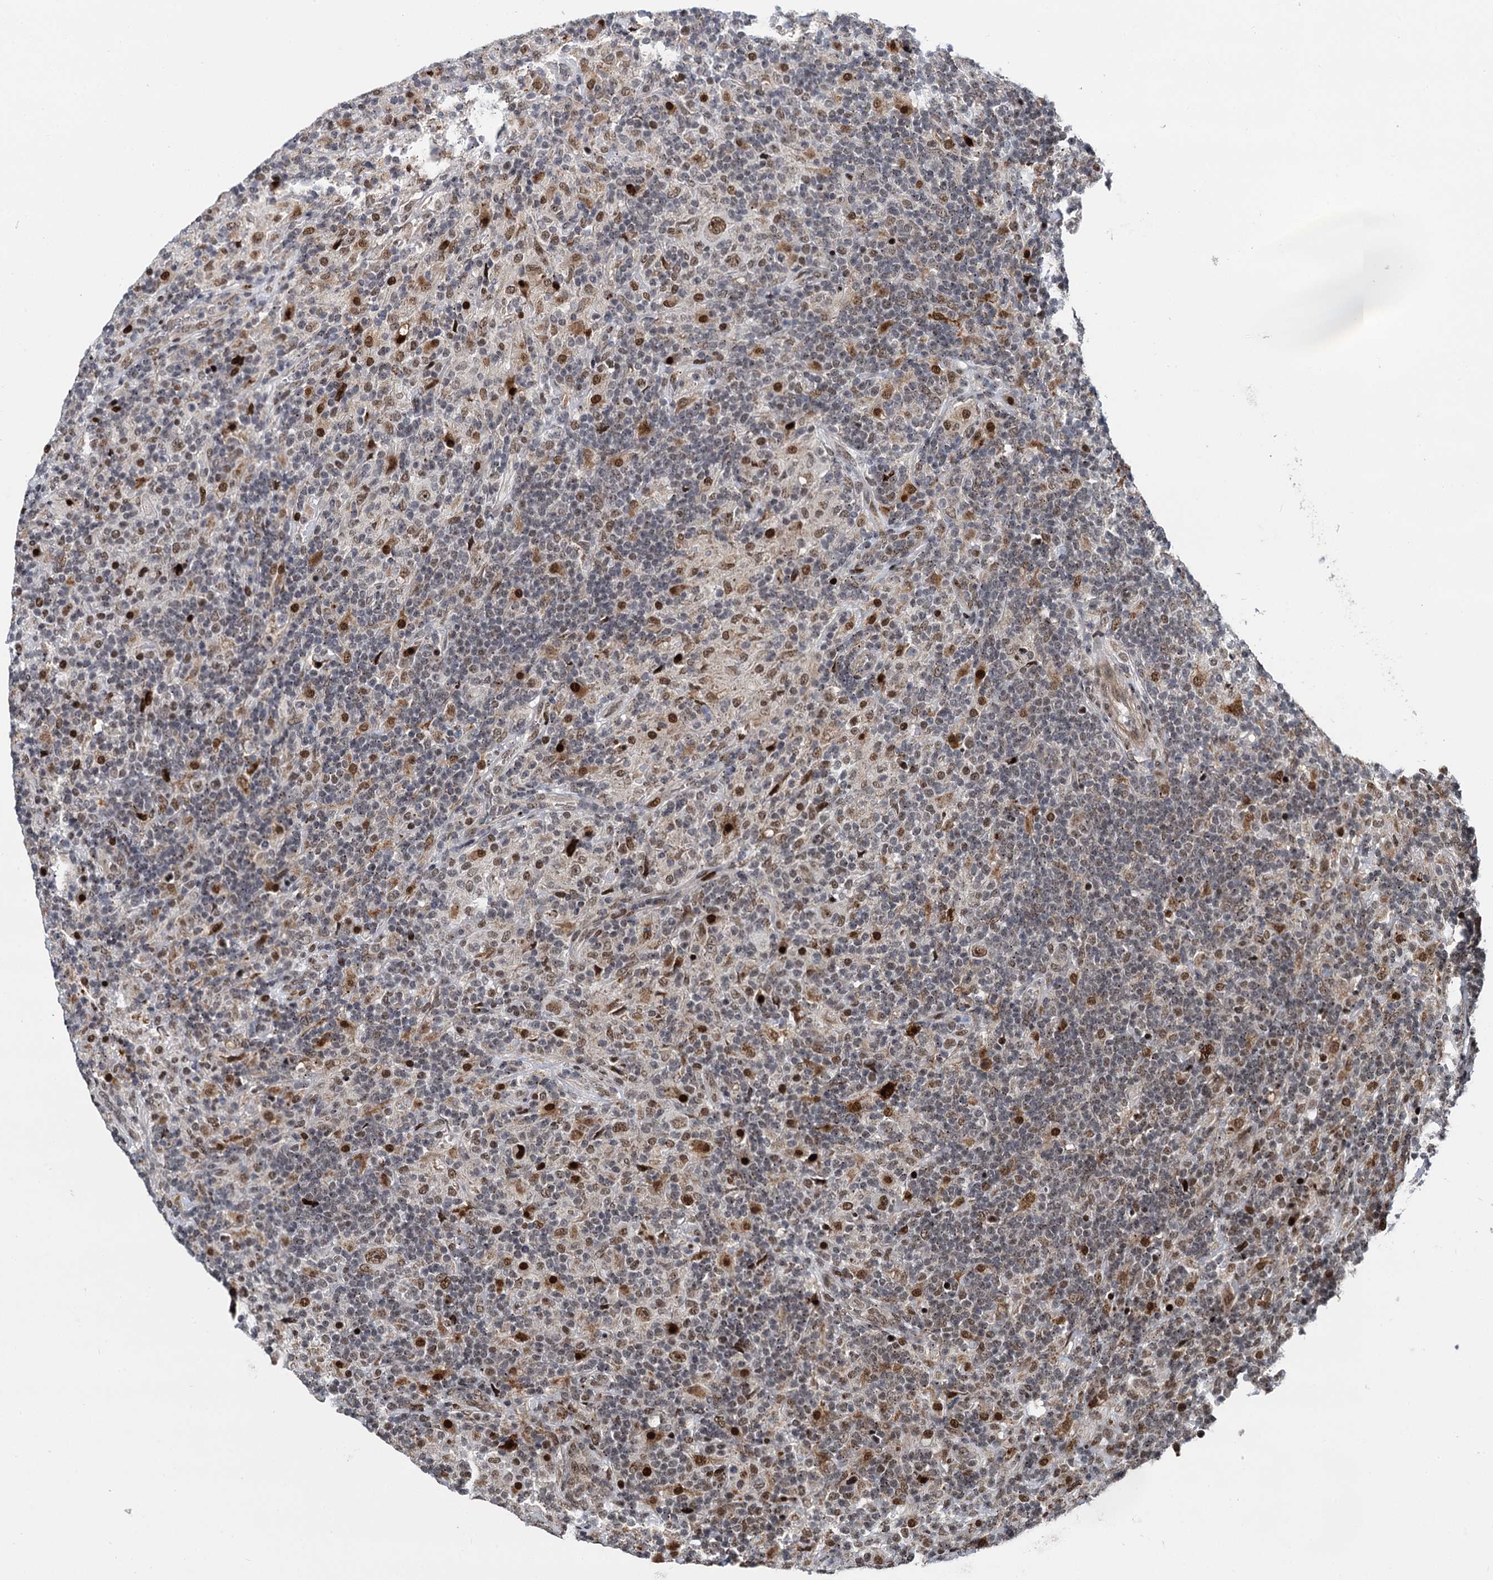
{"staining": {"intensity": "moderate", "quantity": ">75%", "location": "nuclear"}, "tissue": "lymphoma", "cell_type": "Tumor cells", "image_type": "cancer", "snomed": [{"axis": "morphology", "description": "Hodgkin's disease, NOS"}, {"axis": "topography", "description": "Lymph node"}], "caption": "Immunohistochemistry (IHC) histopathology image of neoplastic tissue: Hodgkin's disease stained using immunohistochemistry (IHC) shows medium levels of moderate protein expression localized specifically in the nuclear of tumor cells, appearing as a nuclear brown color.", "gene": "RUFY2", "patient": {"sex": "male", "age": 70}}